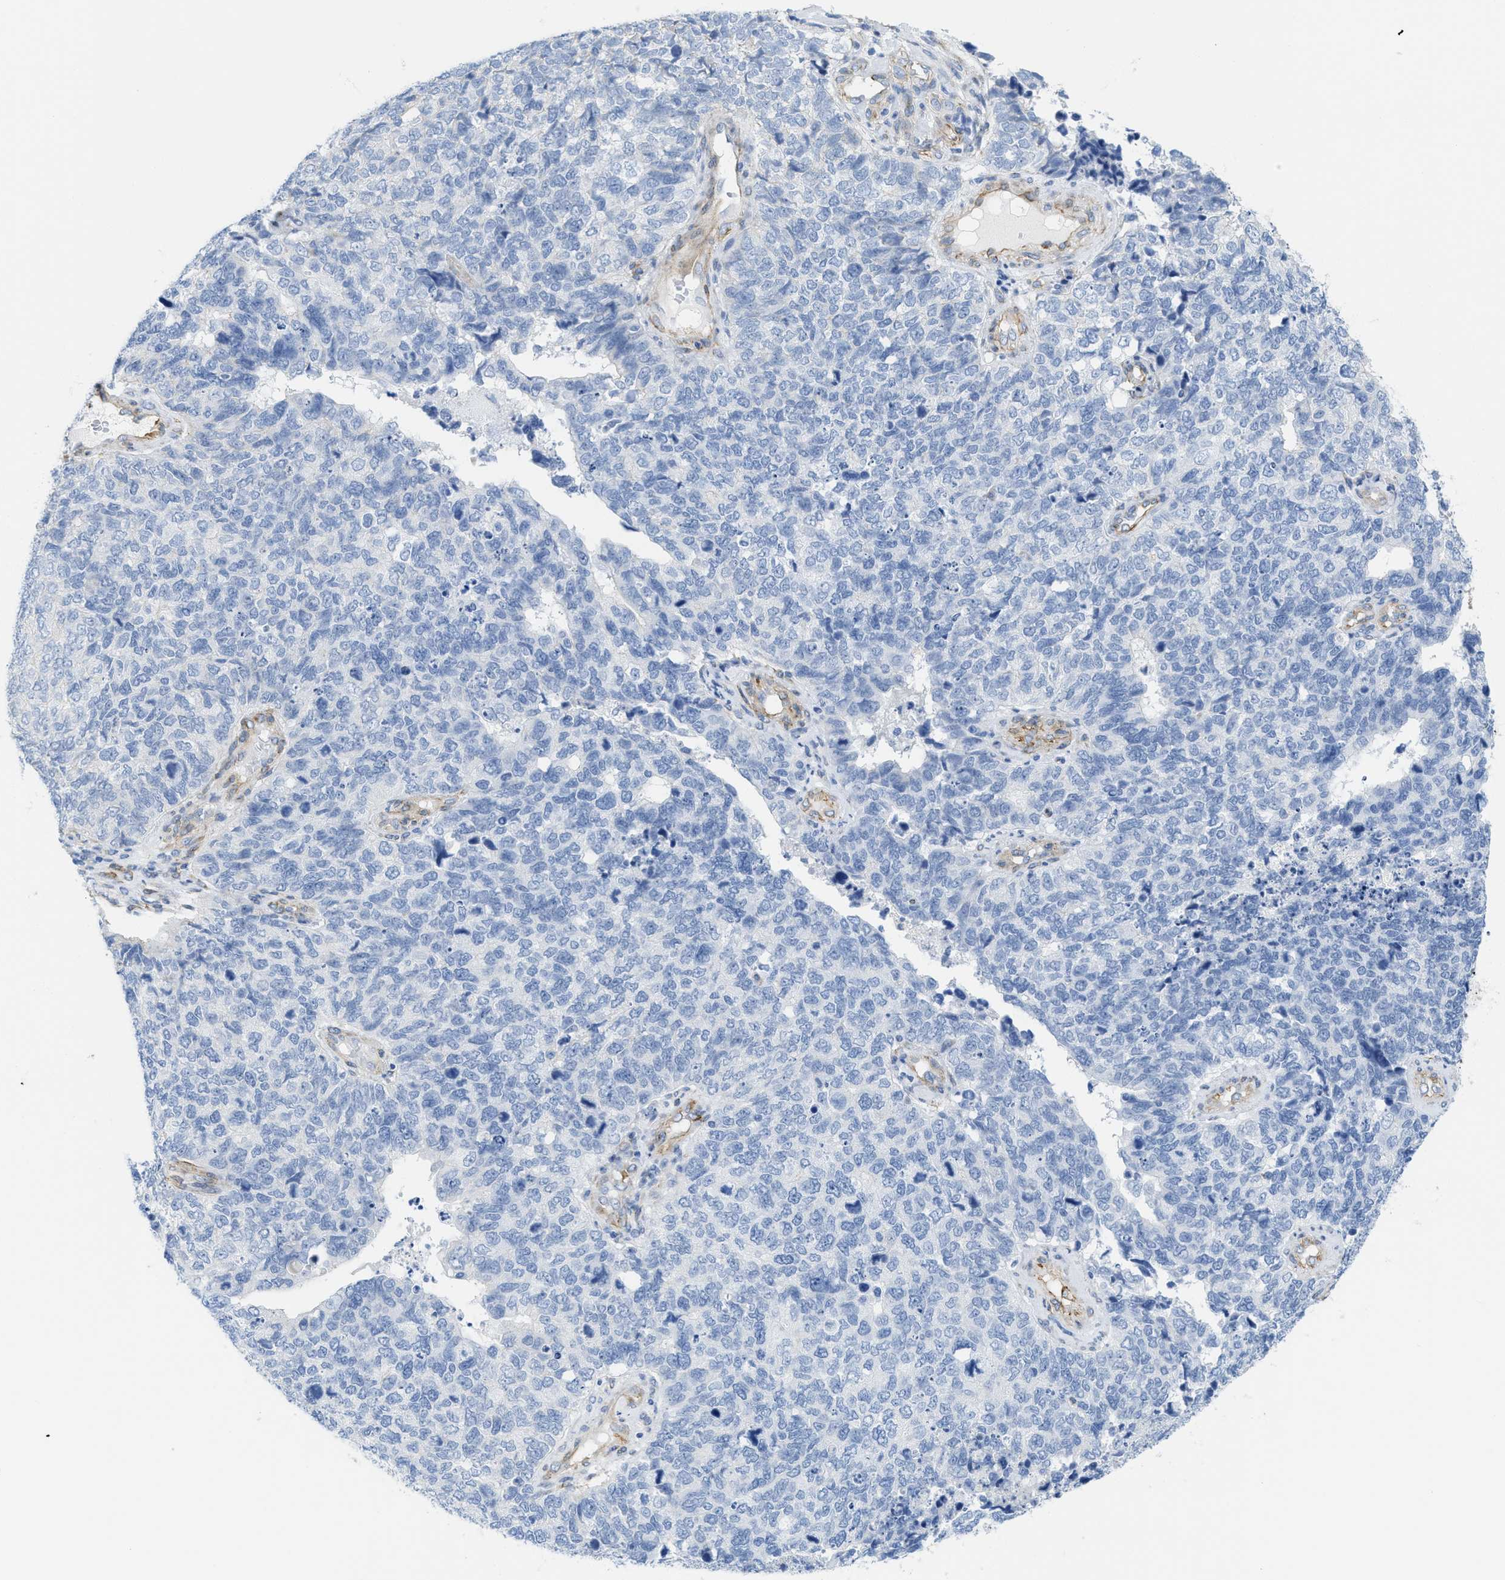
{"staining": {"intensity": "negative", "quantity": "none", "location": "none"}, "tissue": "cervical cancer", "cell_type": "Tumor cells", "image_type": "cancer", "snomed": [{"axis": "morphology", "description": "Squamous cell carcinoma, NOS"}, {"axis": "topography", "description": "Cervix"}], "caption": "There is no significant positivity in tumor cells of cervical cancer (squamous cell carcinoma).", "gene": "TUB", "patient": {"sex": "female", "age": 63}}